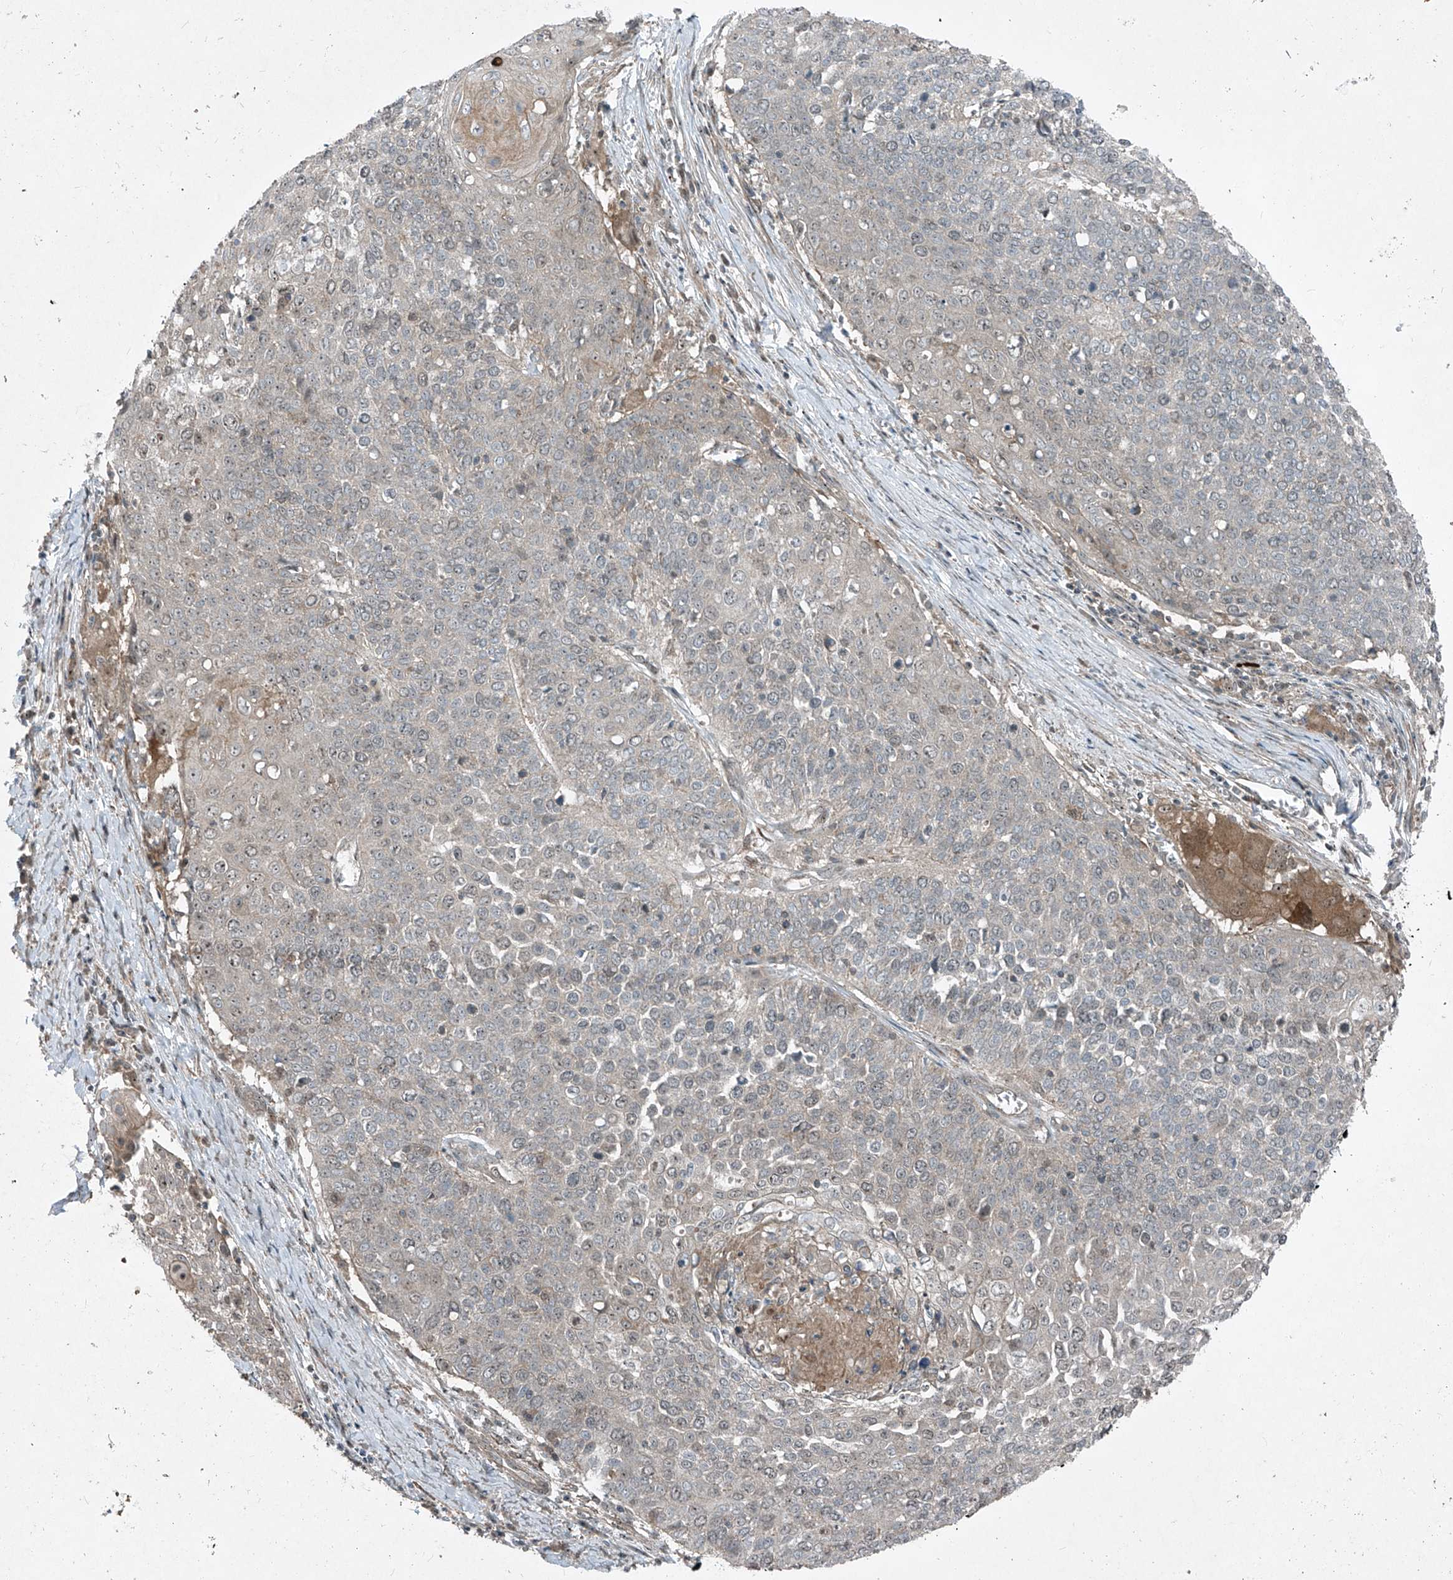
{"staining": {"intensity": "weak", "quantity": "<25%", "location": "cytoplasmic/membranous"}, "tissue": "cervical cancer", "cell_type": "Tumor cells", "image_type": "cancer", "snomed": [{"axis": "morphology", "description": "Squamous cell carcinoma, NOS"}, {"axis": "topography", "description": "Cervix"}], "caption": "Tumor cells show no significant protein staining in cervical squamous cell carcinoma.", "gene": "PPCS", "patient": {"sex": "female", "age": 39}}